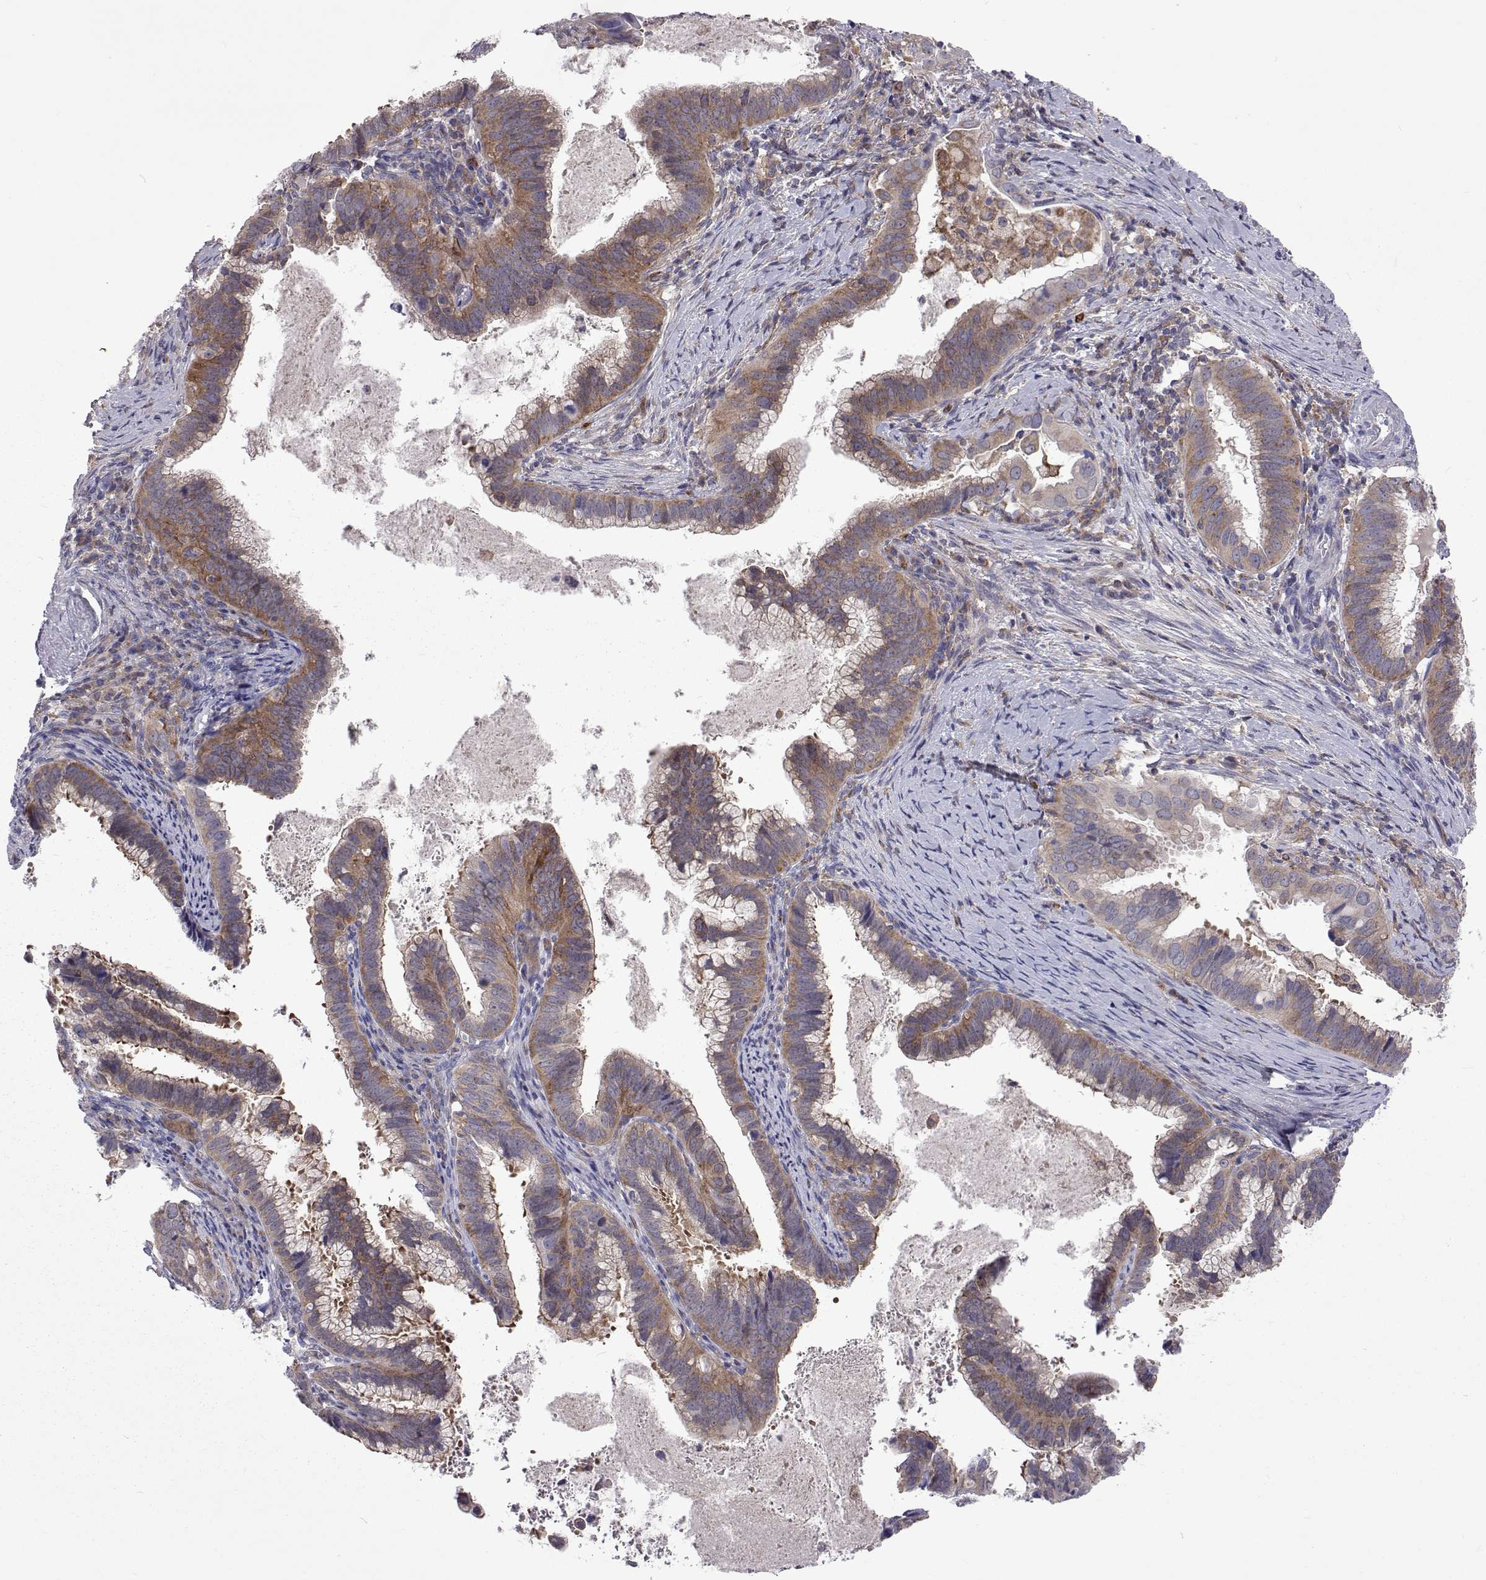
{"staining": {"intensity": "moderate", "quantity": ">75%", "location": "cytoplasmic/membranous"}, "tissue": "cervical cancer", "cell_type": "Tumor cells", "image_type": "cancer", "snomed": [{"axis": "morphology", "description": "Adenocarcinoma, NOS"}, {"axis": "topography", "description": "Cervix"}], "caption": "This image exhibits cervical cancer (adenocarcinoma) stained with immunohistochemistry to label a protein in brown. The cytoplasmic/membranous of tumor cells show moderate positivity for the protein. Nuclei are counter-stained blue.", "gene": "TCF15", "patient": {"sex": "female", "age": 61}}